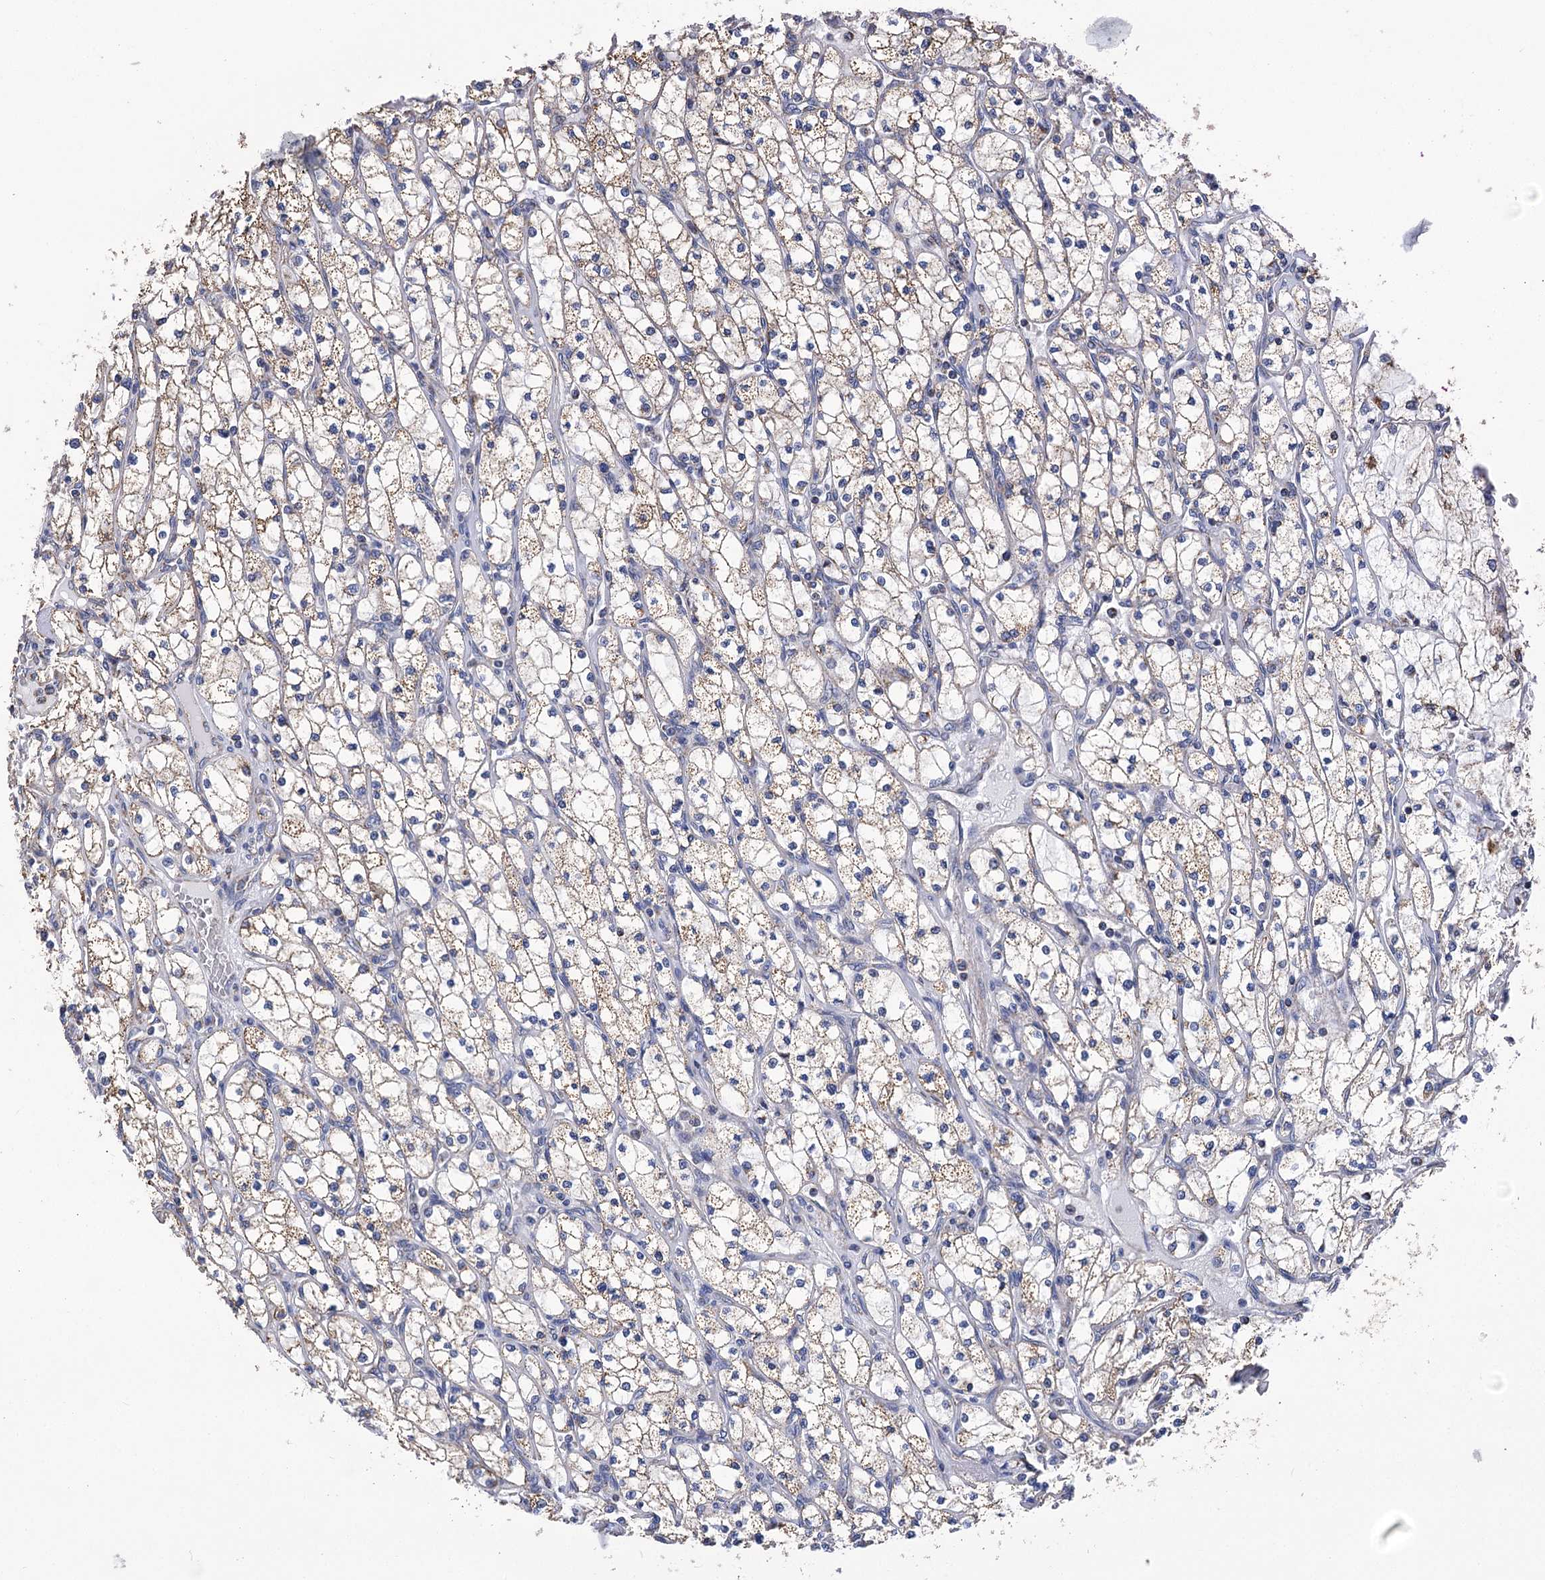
{"staining": {"intensity": "weak", "quantity": "25%-75%", "location": "cytoplasmic/membranous"}, "tissue": "renal cancer", "cell_type": "Tumor cells", "image_type": "cancer", "snomed": [{"axis": "morphology", "description": "Adenocarcinoma, NOS"}, {"axis": "topography", "description": "Kidney"}], "caption": "DAB immunohistochemical staining of renal adenocarcinoma shows weak cytoplasmic/membranous protein staining in about 25%-75% of tumor cells.", "gene": "CCDC73", "patient": {"sex": "male", "age": 80}}